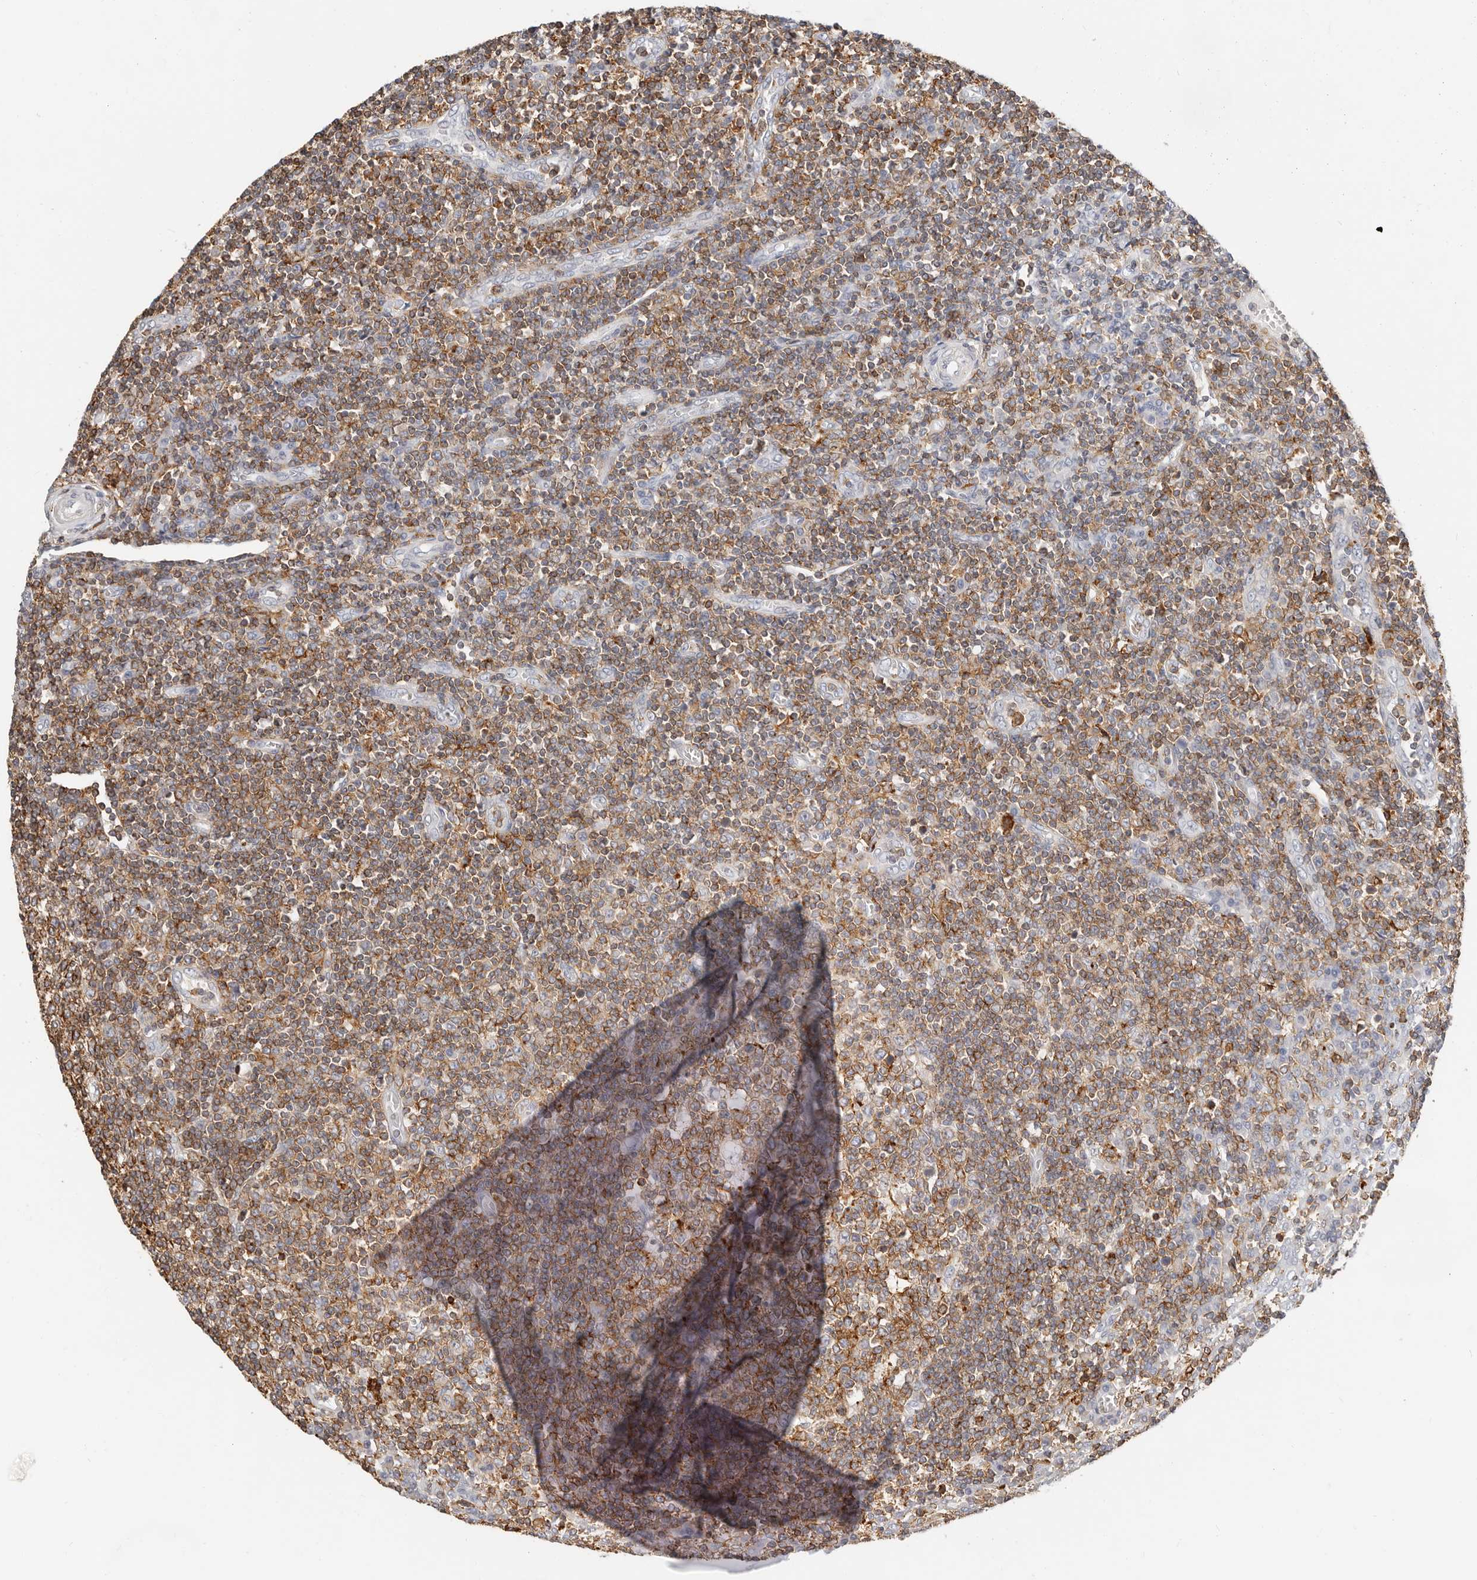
{"staining": {"intensity": "strong", "quantity": ">75%", "location": "cytoplasmic/membranous"}, "tissue": "tonsil", "cell_type": "Germinal center cells", "image_type": "normal", "snomed": [{"axis": "morphology", "description": "Normal tissue, NOS"}, {"axis": "topography", "description": "Tonsil"}], "caption": "Strong cytoplasmic/membranous protein expression is seen in approximately >75% of germinal center cells in tonsil. Using DAB (3,3'-diaminobenzidine) (brown) and hematoxylin (blue) stains, captured at high magnification using brightfield microscopy.", "gene": "TMEM63B", "patient": {"sex": "female", "age": 19}}